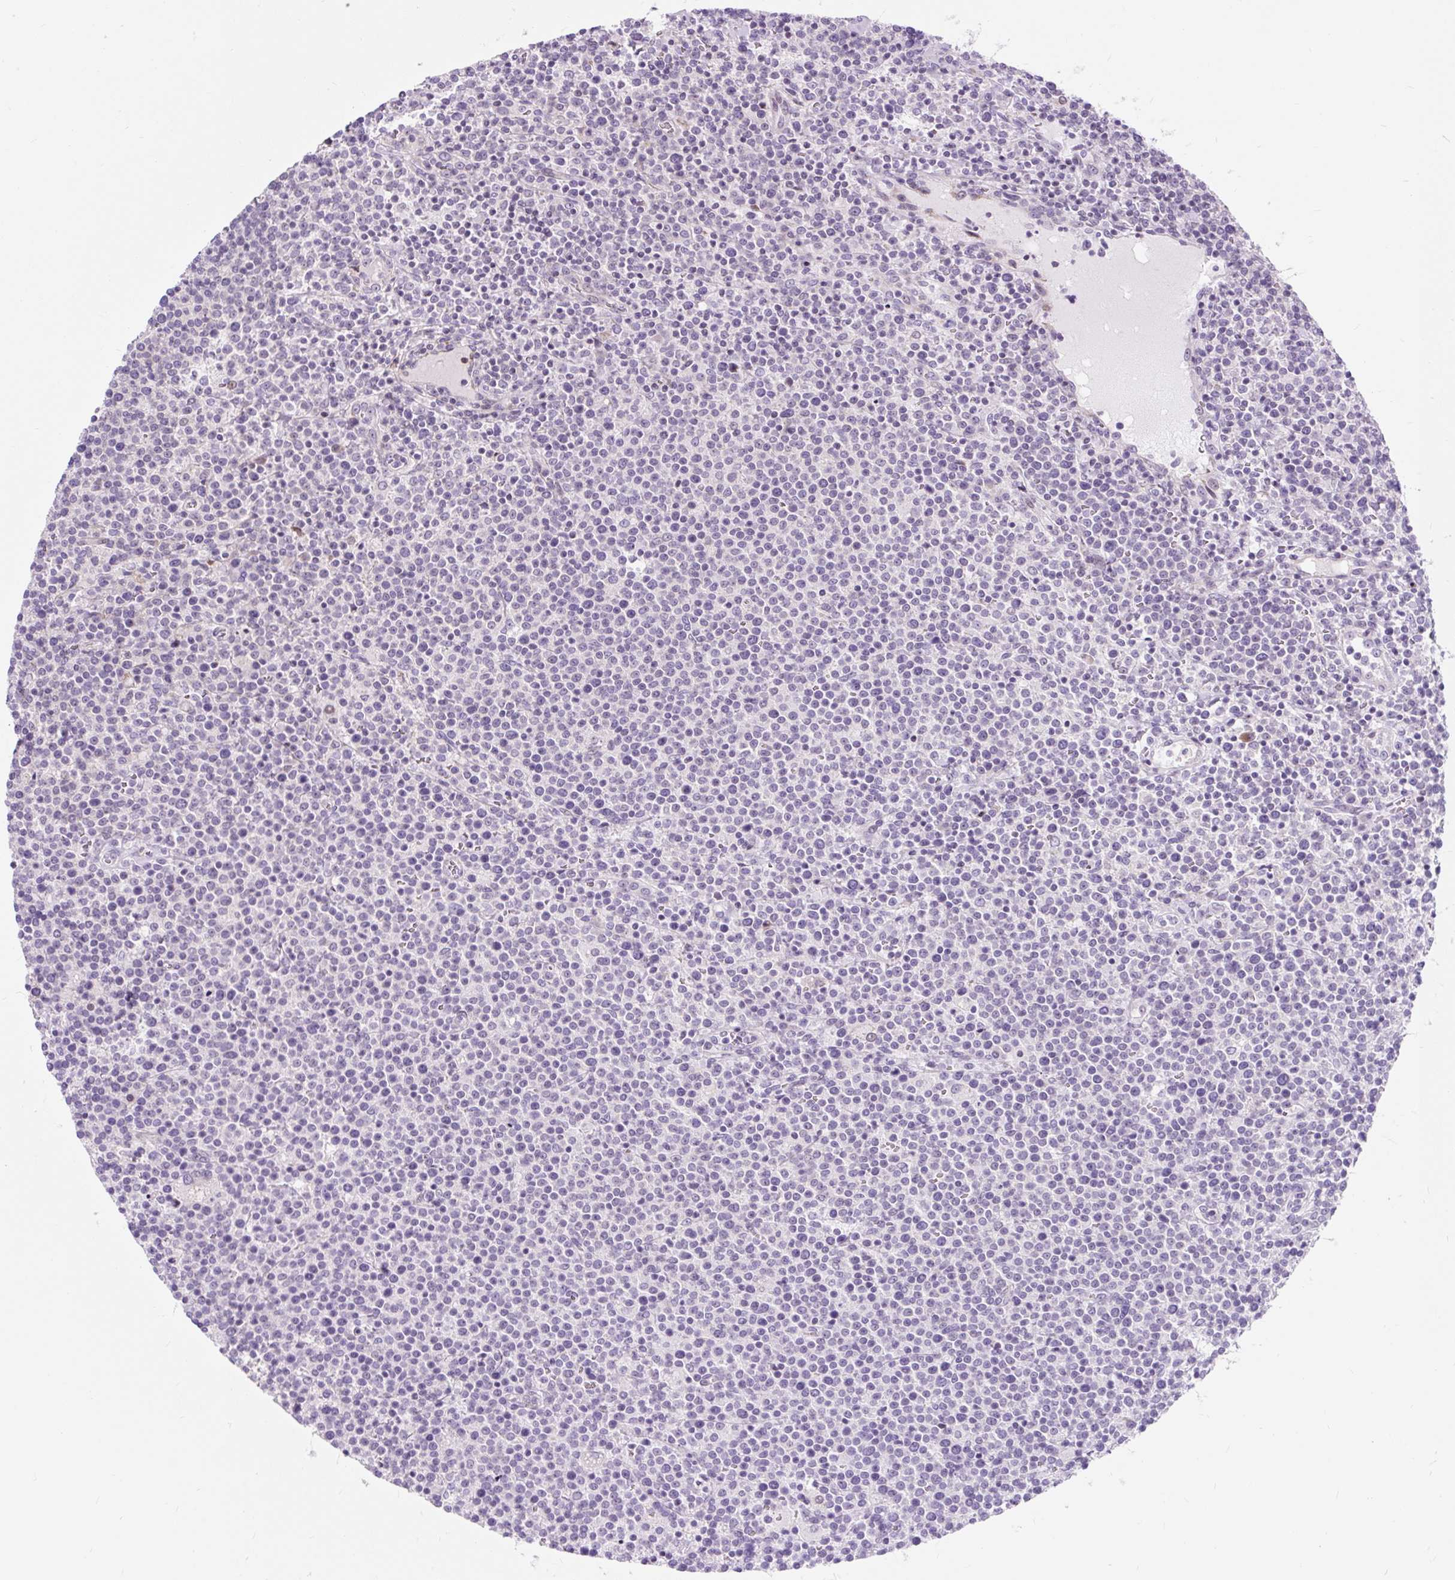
{"staining": {"intensity": "negative", "quantity": "none", "location": "none"}, "tissue": "lymphoma", "cell_type": "Tumor cells", "image_type": "cancer", "snomed": [{"axis": "morphology", "description": "Malignant lymphoma, non-Hodgkin's type, High grade"}, {"axis": "topography", "description": "Lymph node"}], "caption": "Photomicrograph shows no protein staining in tumor cells of malignant lymphoma, non-Hodgkin's type (high-grade) tissue.", "gene": "CISD3", "patient": {"sex": "male", "age": 61}}